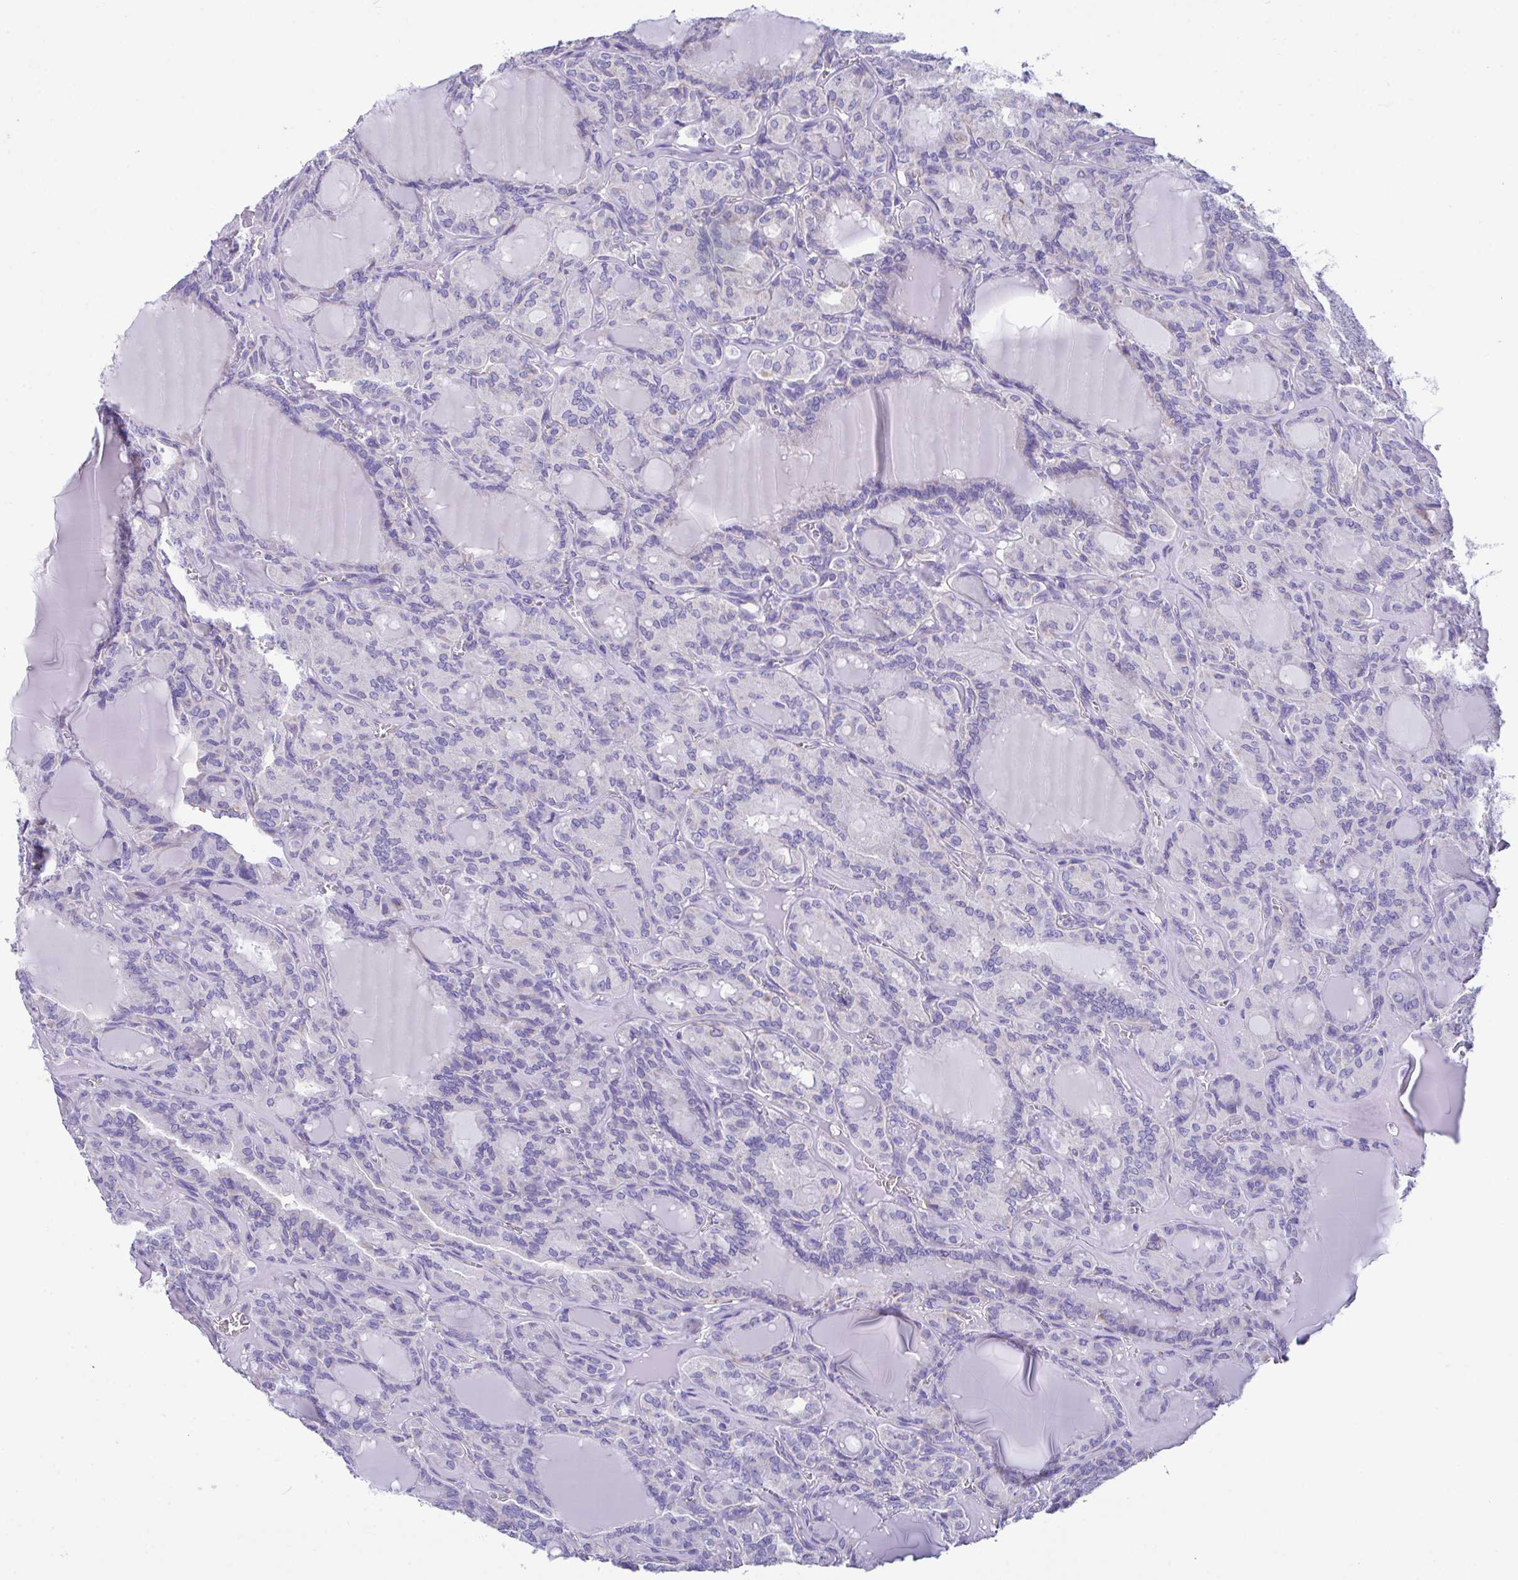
{"staining": {"intensity": "negative", "quantity": "none", "location": "none"}, "tissue": "thyroid cancer", "cell_type": "Tumor cells", "image_type": "cancer", "snomed": [{"axis": "morphology", "description": "Papillary adenocarcinoma, NOS"}, {"axis": "topography", "description": "Thyroid gland"}], "caption": "Image shows no protein staining in tumor cells of papillary adenocarcinoma (thyroid) tissue.", "gene": "NLRP8", "patient": {"sex": "male", "age": 87}}